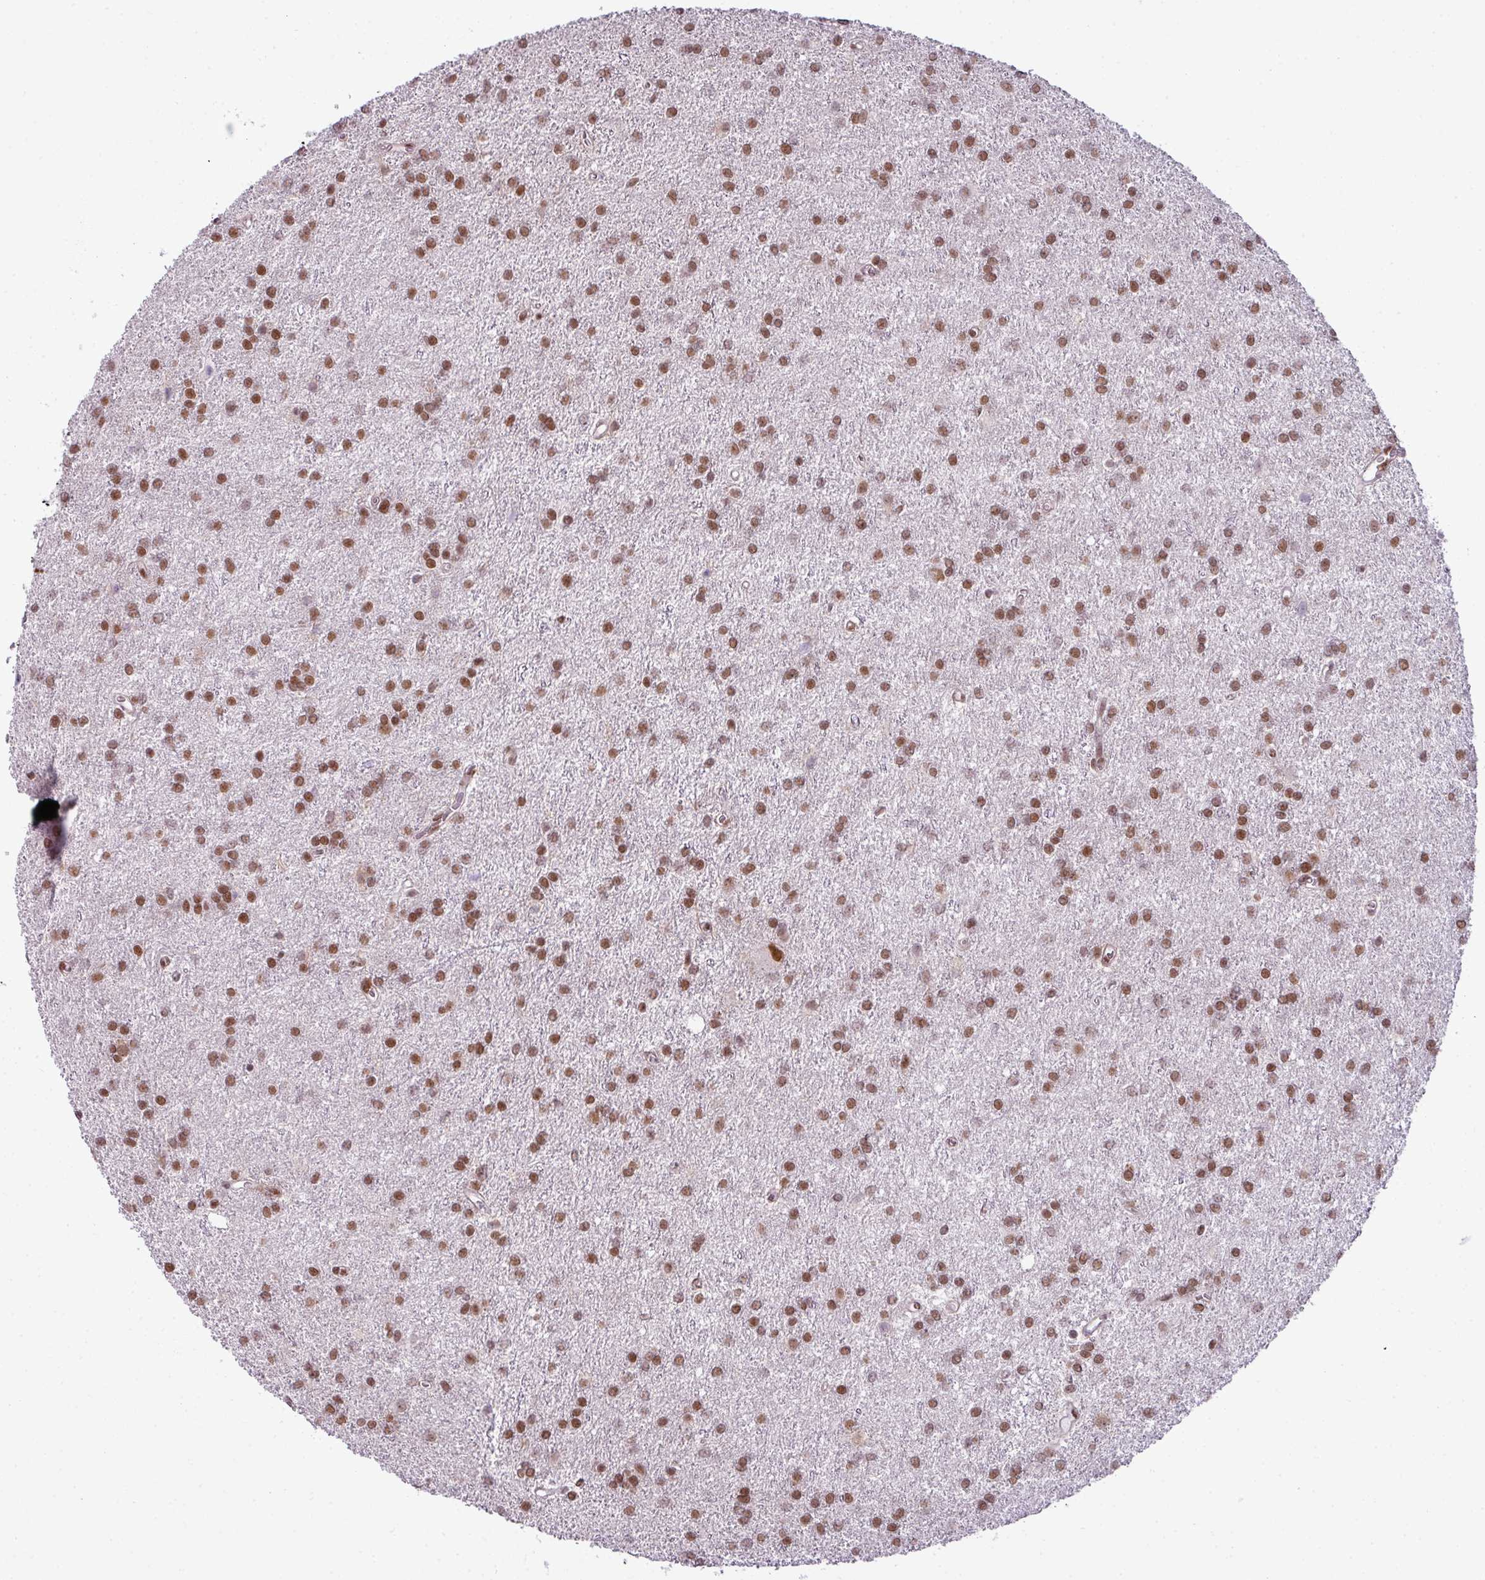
{"staining": {"intensity": "moderate", "quantity": ">75%", "location": "nuclear"}, "tissue": "glioma", "cell_type": "Tumor cells", "image_type": "cancer", "snomed": [{"axis": "morphology", "description": "Glioma, malignant, High grade"}, {"axis": "topography", "description": "Brain"}], "caption": "Human glioma stained for a protein (brown) displays moderate nuclear positive positivity in about >75% of tumor cells.", "gene": "ARL6IP4", "patient": {"sex": "female", "age": 50}}